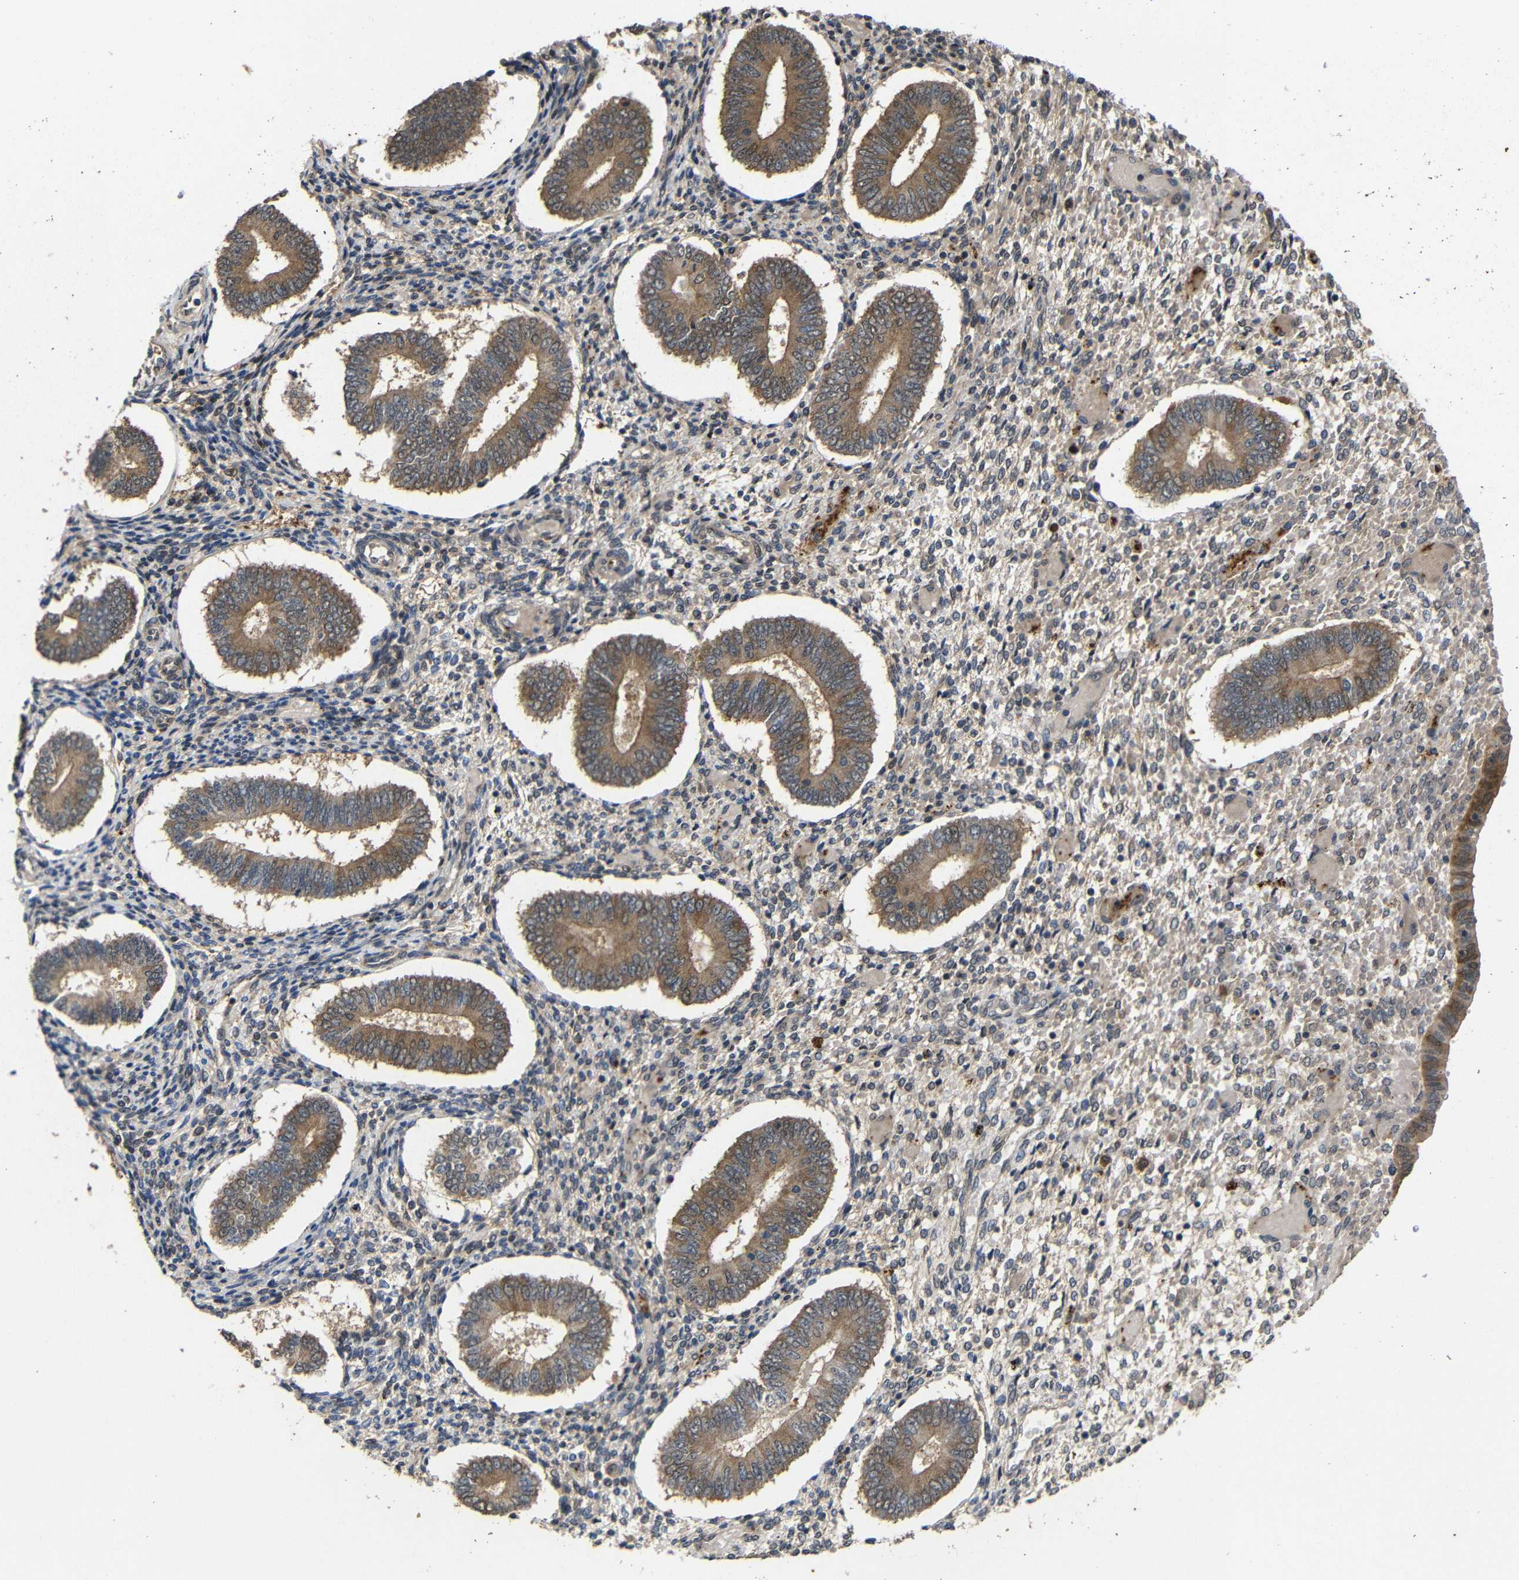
{"staining": {"intensity": "weak", "quantity": "25%-75%", "location": "cytoplasmic/membranous"}, "tissue": "endometrium", "cell_type": "Cells in endometrial stroma", "image_type": "normal", "snomed": [{"axis": "morphology", "description": "Normal tissue, NOS"}, {"axis": "topography", "description": "Endometrium"}], "caption": "Protein staining by IHC demonstrates weak cytoplasmic/membranous expression in about 25%-75% of cells in endometrial stroma in normal endometrium. Nuclei are stained in blue.", "gene": "ATG12", "patient": {"sex": "female", "age": 42}}